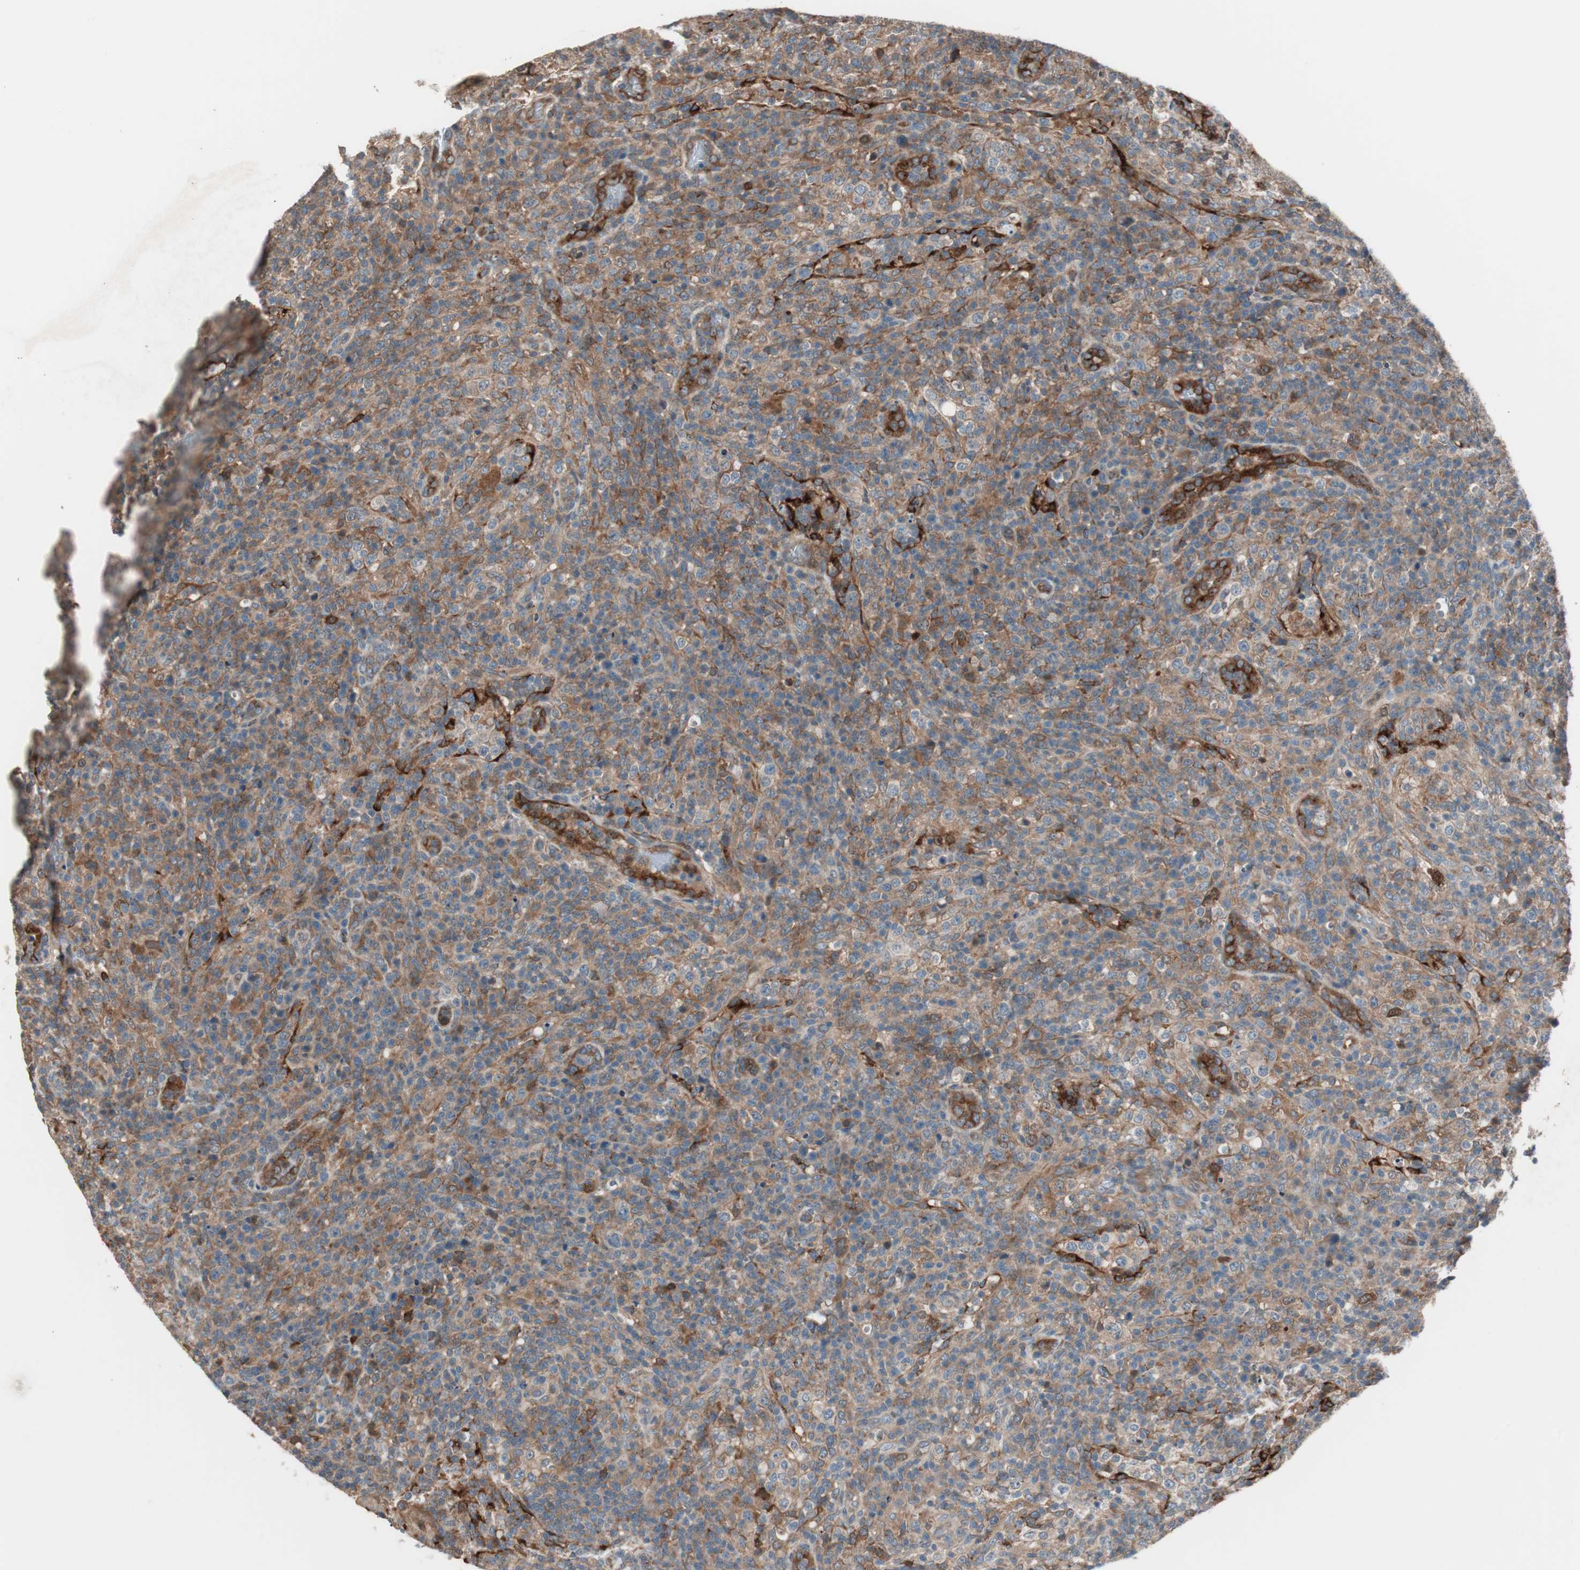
{"staining": {"intensity": "moderate", "quantity": ">75%", "location": "cytoplasmic/membranous"}, "tissue": "lymphoma", "cell_type": "Tumor cells", "image_type": "cancer", "snomed": [{"axis": "morphology", "description": "Malignant lymphoma, non-Hodgkin's type, High grade"}, {"axis": "topography", "description": "Lymph node"}], "caption": "A micrograph of human lymphoma stained for a protein shows moderate cytoplasmic/membranous brown staining in tumor cells. (Stains: DAB (3,3'-diaminobenzidine) in brown, nuclei in blue, Microscopy: brightfield microscopy at high magnification).", "gene": "STAB1", "patient": {"sex": "female", "age": 76}}